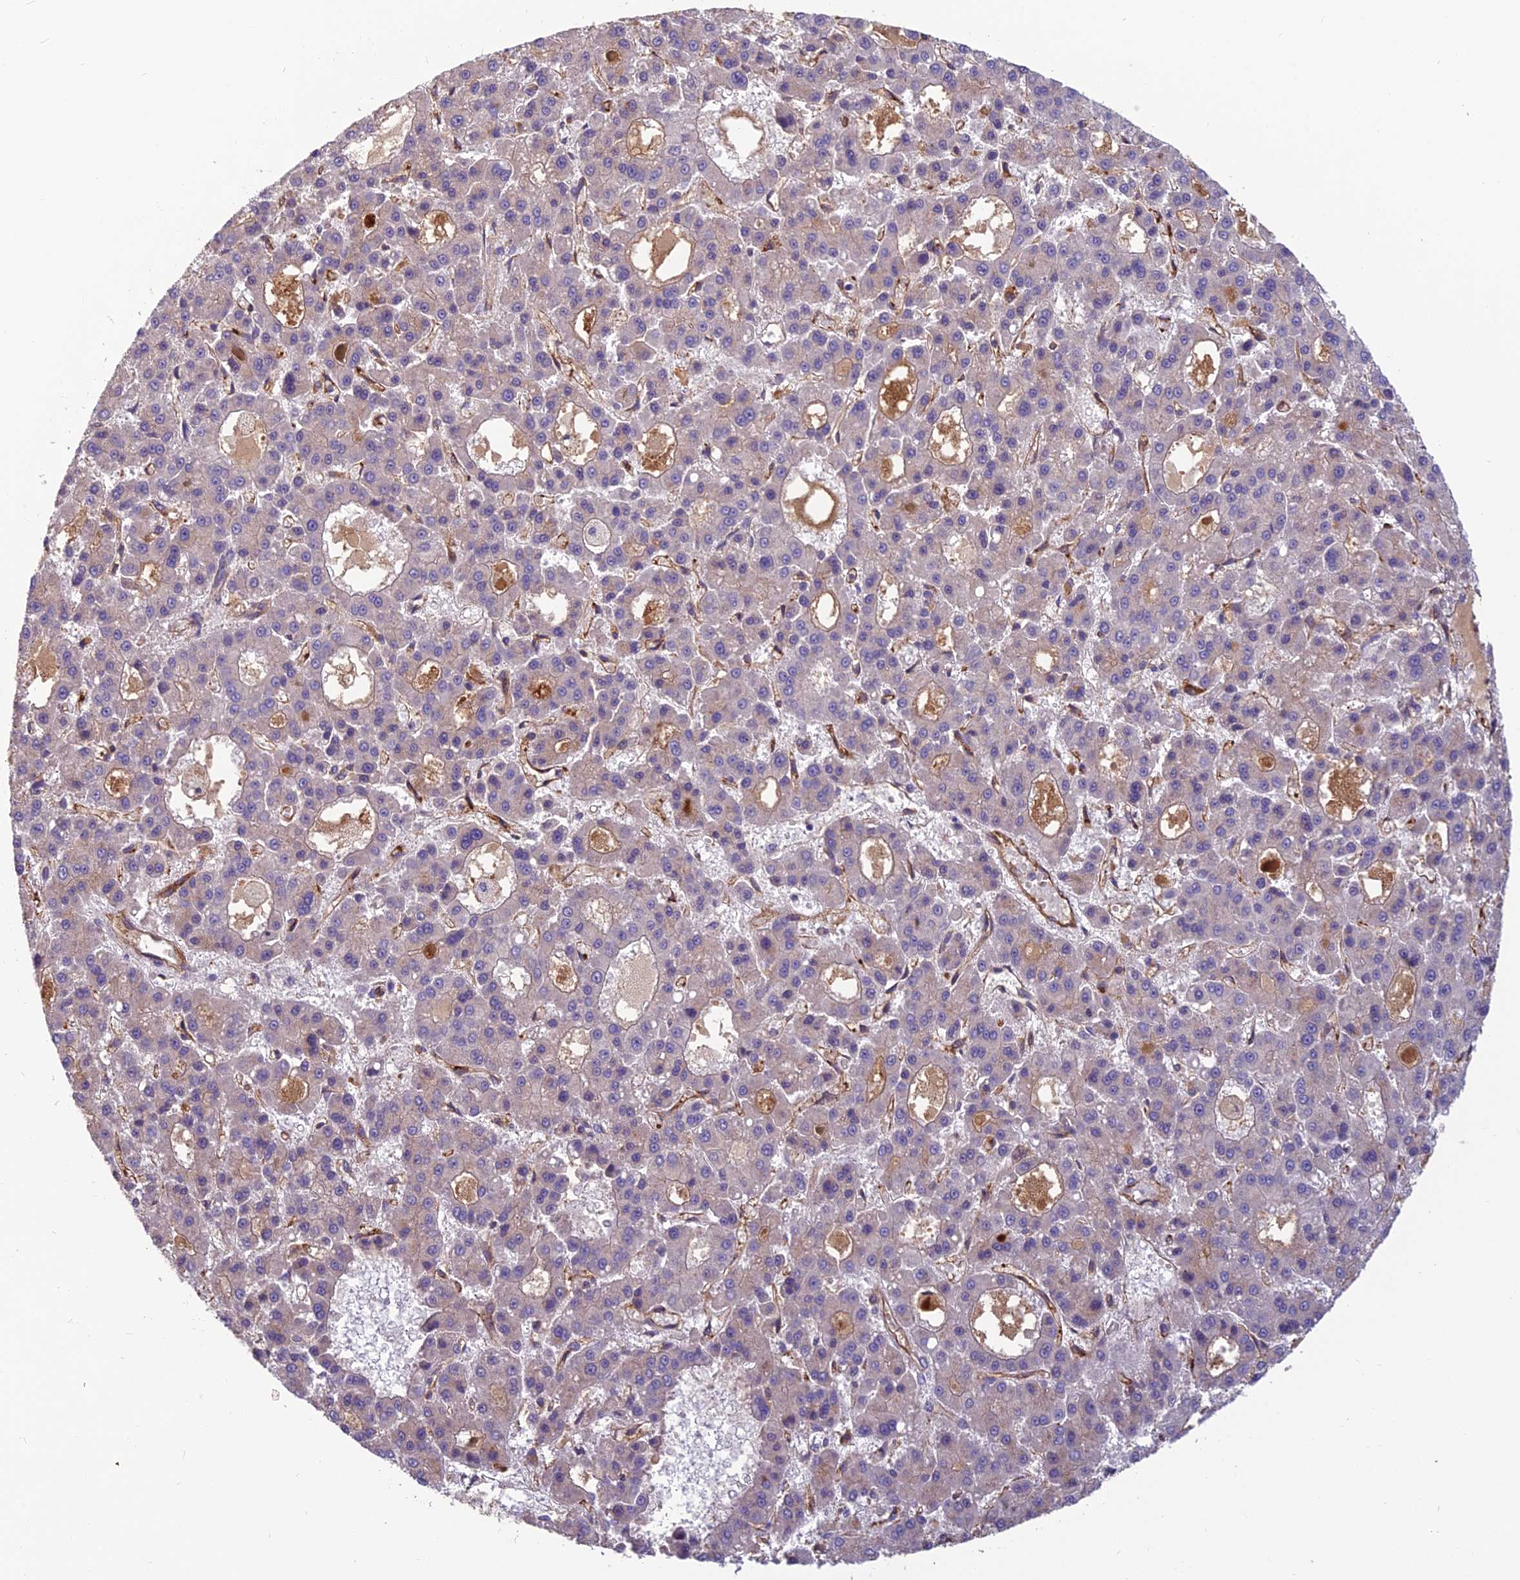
{"staining": {"intensity": "weak", "quantity": "<25%", "location": "cytoplasmic/membranous"}, "tissue": "liver cancer", "cell_type": "Tumor cells", "image_type": "cancer", "snomed": [{"axis": "morphology", "description": "Carcinoma, Hepatocellular, NOS"}, {"axis": "topography", "description": "Liver"}], "caption": "The photomicrograph shows no significant staining in tumor cells of liver cancer. The staining was performed using DAB to visualize the protein expression in brown, while the nuclei were stained in blue with hematoxylin (Magnification: 20x).", "gene": "TSPAN15", "patient": {"sex": "male", "age": 70}}